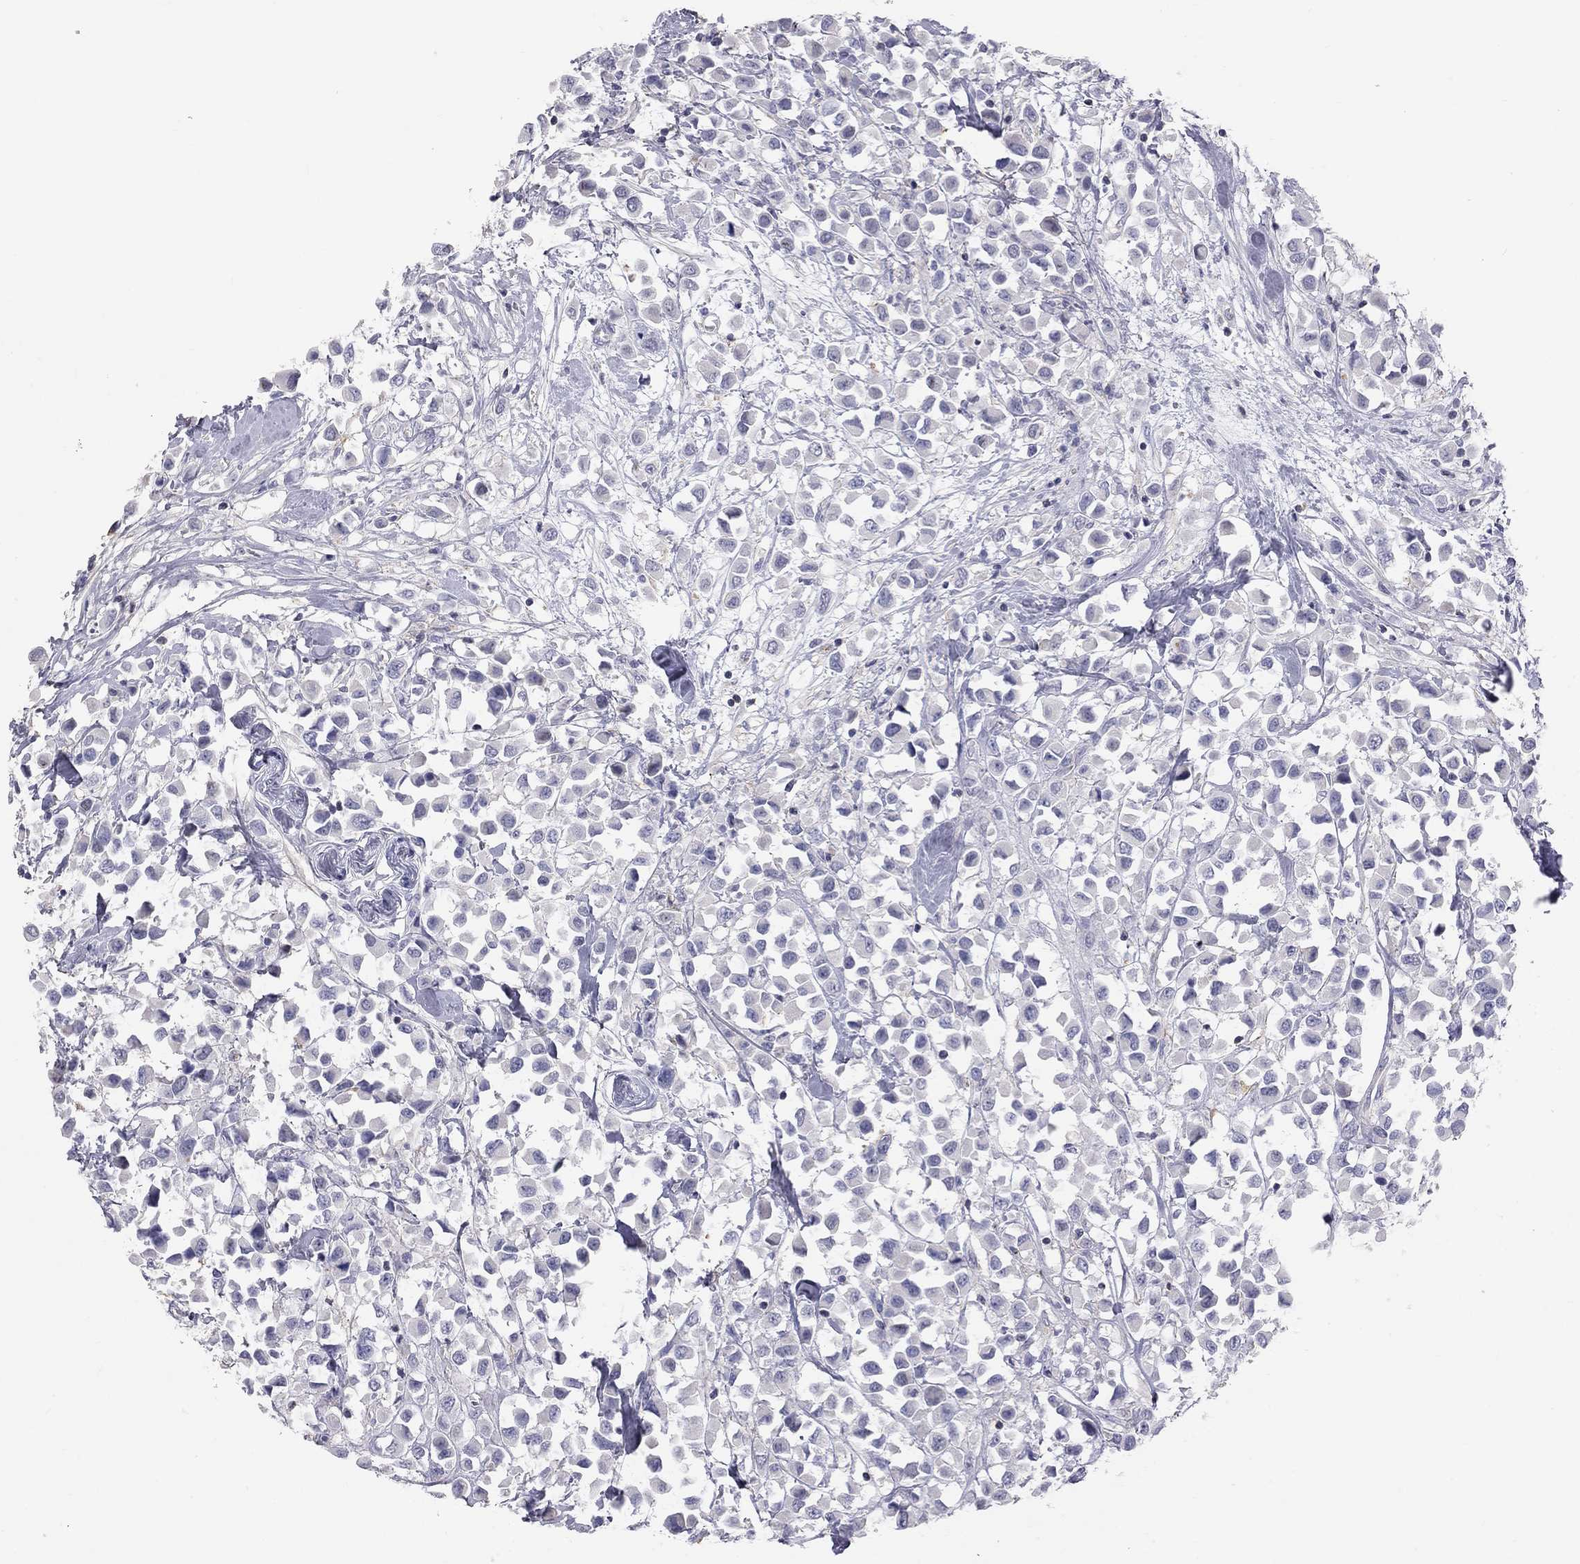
{"staining": {"intensity": "negative", "quantity": "none", "location": "none"}, "tissue": "breast cancer", "cell_type": "Tumor cells", "image_type": "cancer", "snomed": [{"axis": "morphology", "description": "Duct carcinoma"}, {"axis": "topography", "description": "Breast"}], "caption": "A high-resolution photomicrograph shows IHC staining of infiltrating ductal carcinoma (breast), which reveals no significant positivity in tumor cells. The staining was performed using DAB to visualize the protein expression in brown, while the nuclei were stained in blue with hematoxylin (Magnification: 20x).", "gene": "ADCYAP1", "patient": {"sex": "female", "age": 61}}